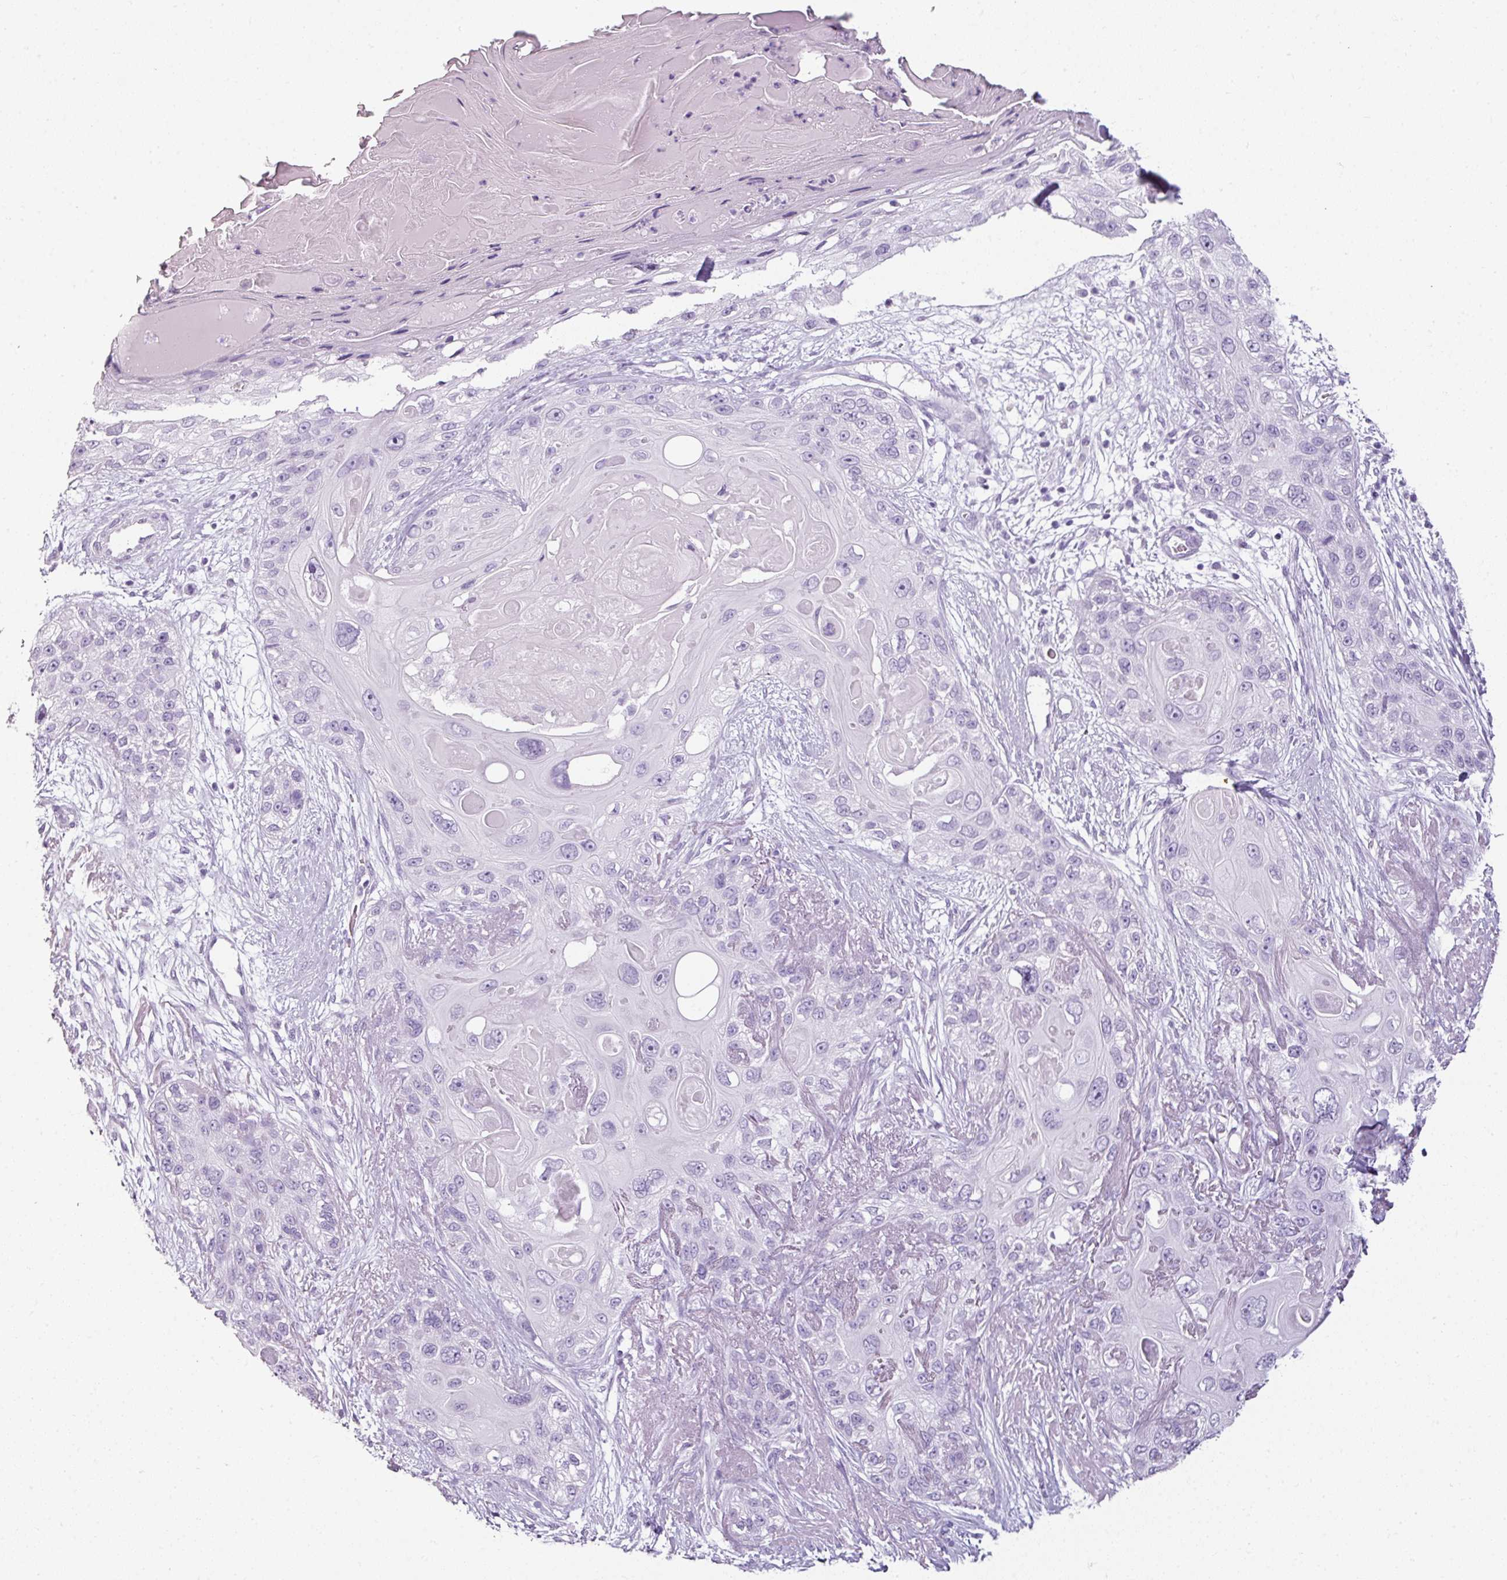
{"staining": {"intensity": "negative", "quantity": "none", "location": "none"}, "tissue": "skin cancer", "cell_type": "Tumor cells", "image_type": "cancer", "snomed": [{"axis": "morphology", "description": "Normal tissue, NOS"}, {"axis": "morphology", "description": "Squamous cell carcinoma, NOS"}, {"axis": "topography", "description": "Skin"}], "caption": "This image is of skin squamous cell carcinoma stained with IHC to label a protein in brown with the nuclei are counter-stained blue. There is no positivity in tumor cells.", "gene": "SCT", "patient": {"sex": "male", "age": 72}}